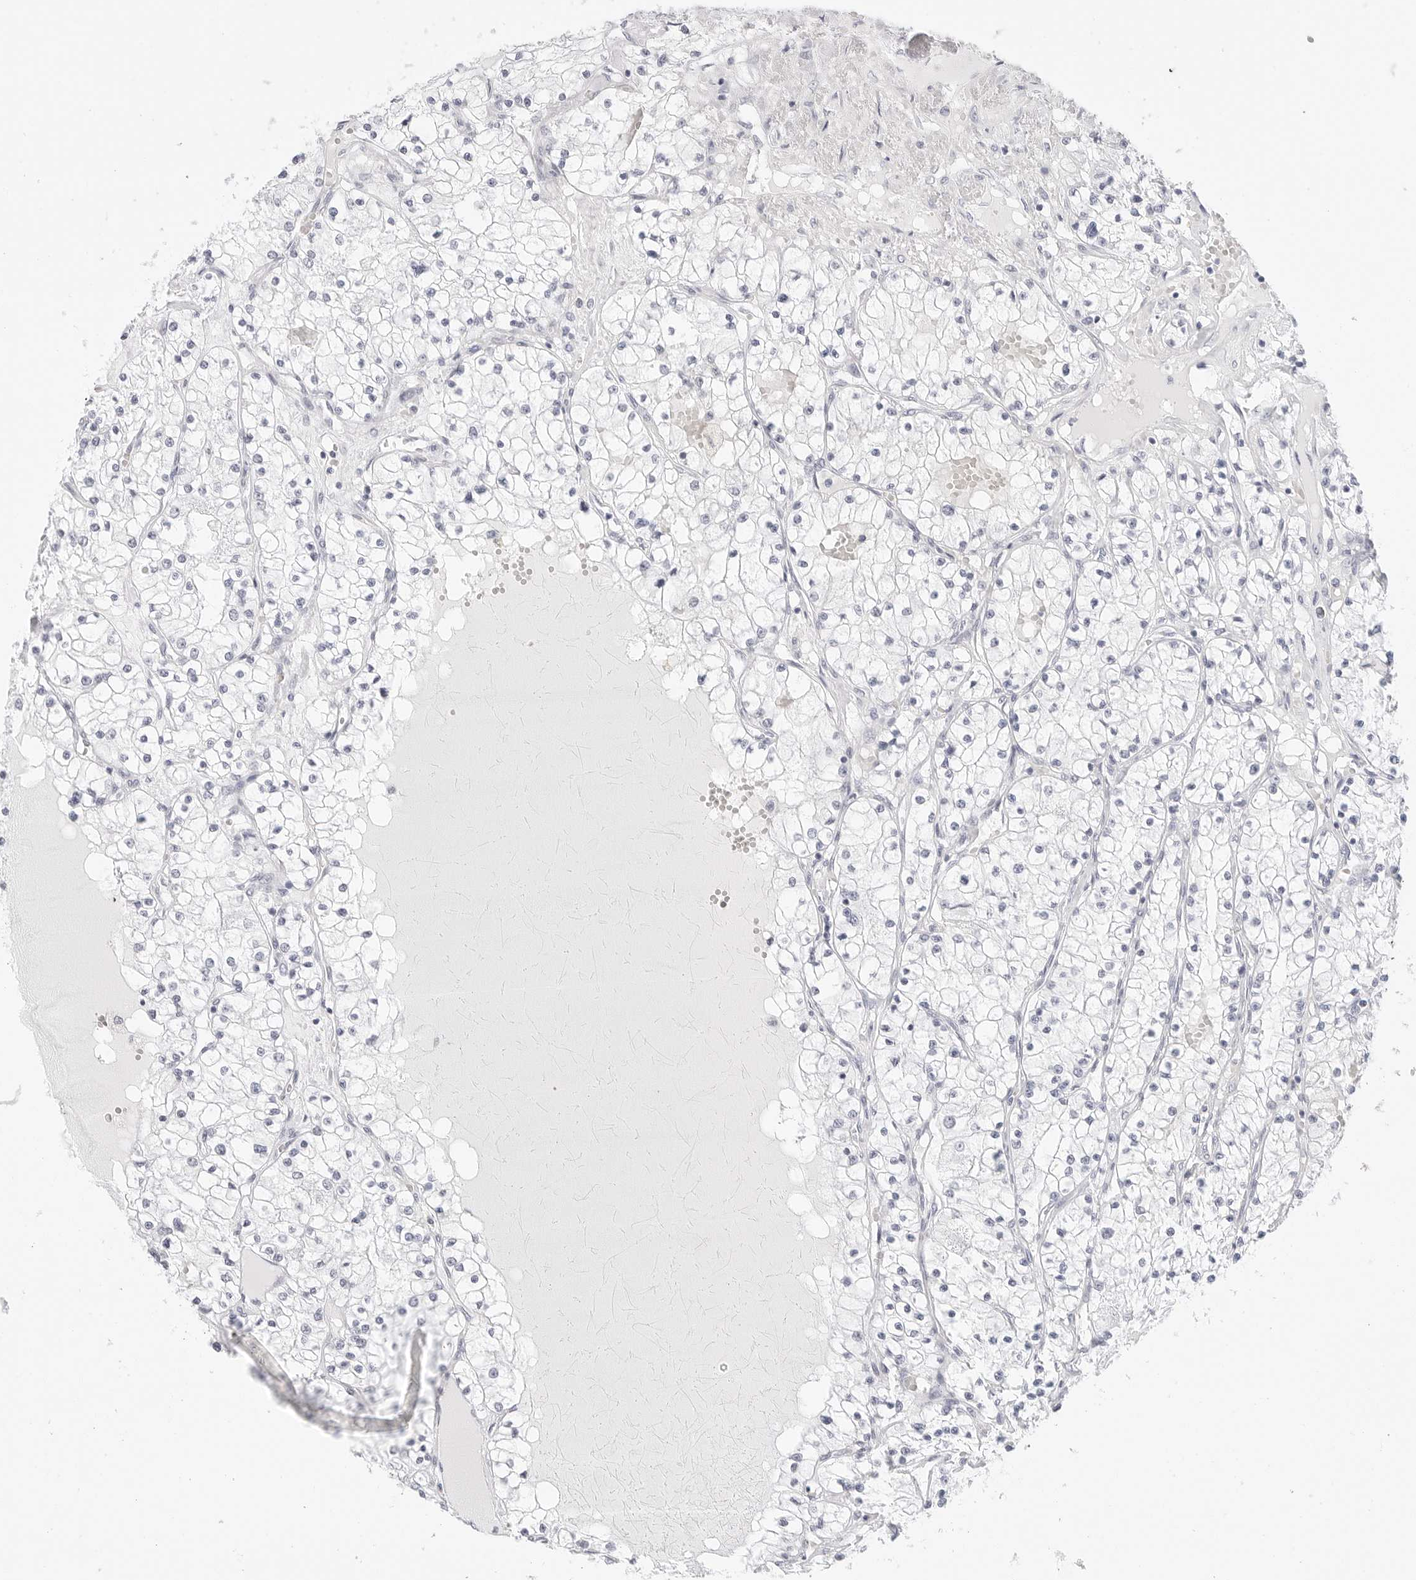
{"staining": {"intensity": "negative", "quantity": "none", "location": "none"}, "tissue": "renal cancer", "cell_type": "Tumor cells", "image_type": "cancer", "snomed": [{"axis": "morphology", "description": "Normal tissue, NOS"}, {"axis": "morphology", "description": "Adenocarcinoma, NOS"}, {"axis": "topography", "description": "Kidney"}], "caption": "The histopathology image exhibits no staining of tumor cells in renal cancer (adenocarcinoma). (DAB immunohistochemistry visualized using brightfield microscopy, high magnification).", "gene": "HMGCS2", "patient": {"sex": "male", "age": 68}}